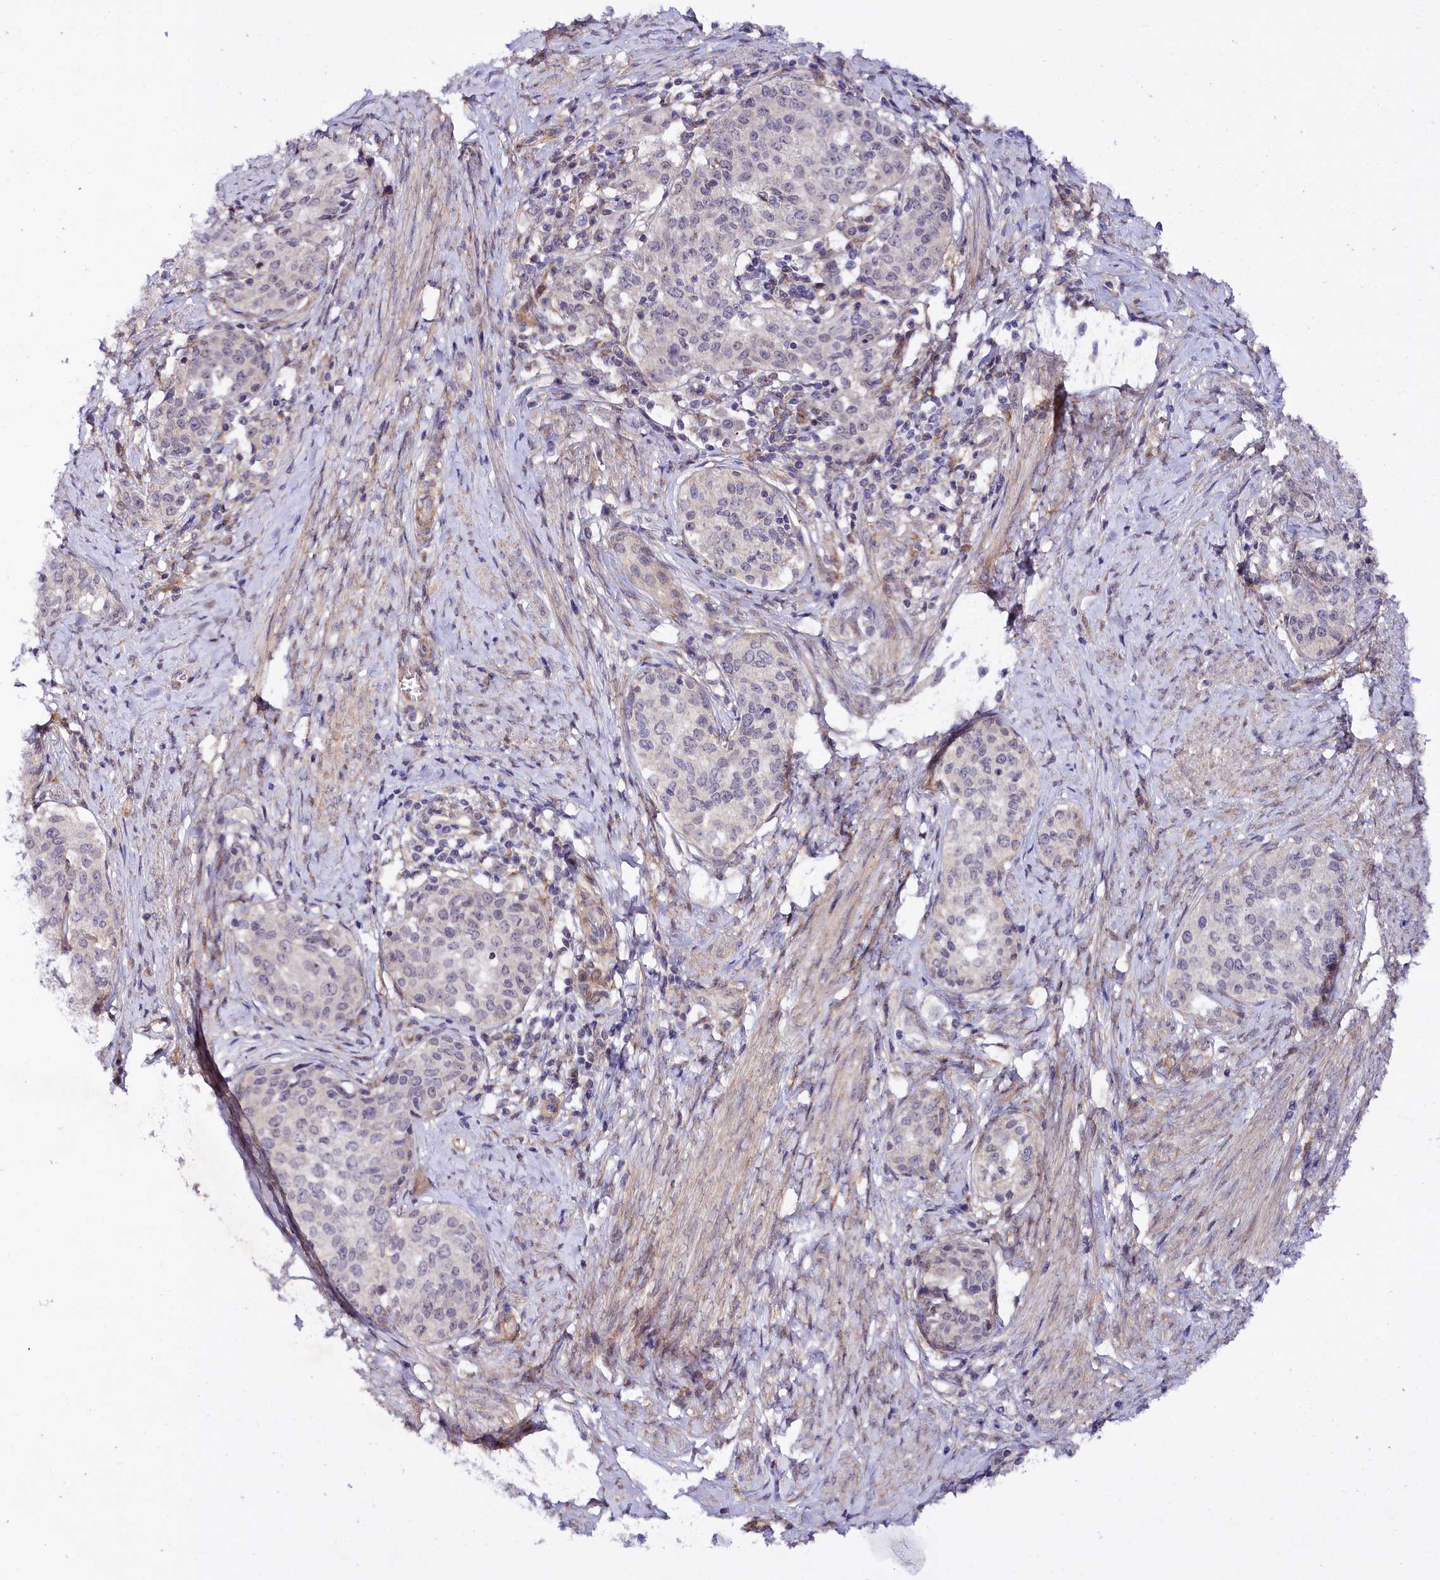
{"staining": {"intensity": "negative", "quantity": "none", "location": "none"}, "tissue": "cervical cancer", "cell_type": "Tumor cells", "image_type": "cancer", "snomed": [{"axis": "morphology", "description": "Squamous cell carcinoma, NOS"}, {"axis": "morphology", "description": "Adenocarcinoma, NOS"}, {"axis": "topography", "description": "Cervix"}], "caption": "A high-resolution photomicrograph shows IHC staining of cervical cancer, which shows no significant staining in tumor cells. The staining is performed using DAB (3,3'-diaminobenzidine) brown chromogen with nuclei counter-stained in using hematoxylin.", "gene": "PHLDB1", "patient": {"sex": "female", "age": 52}}